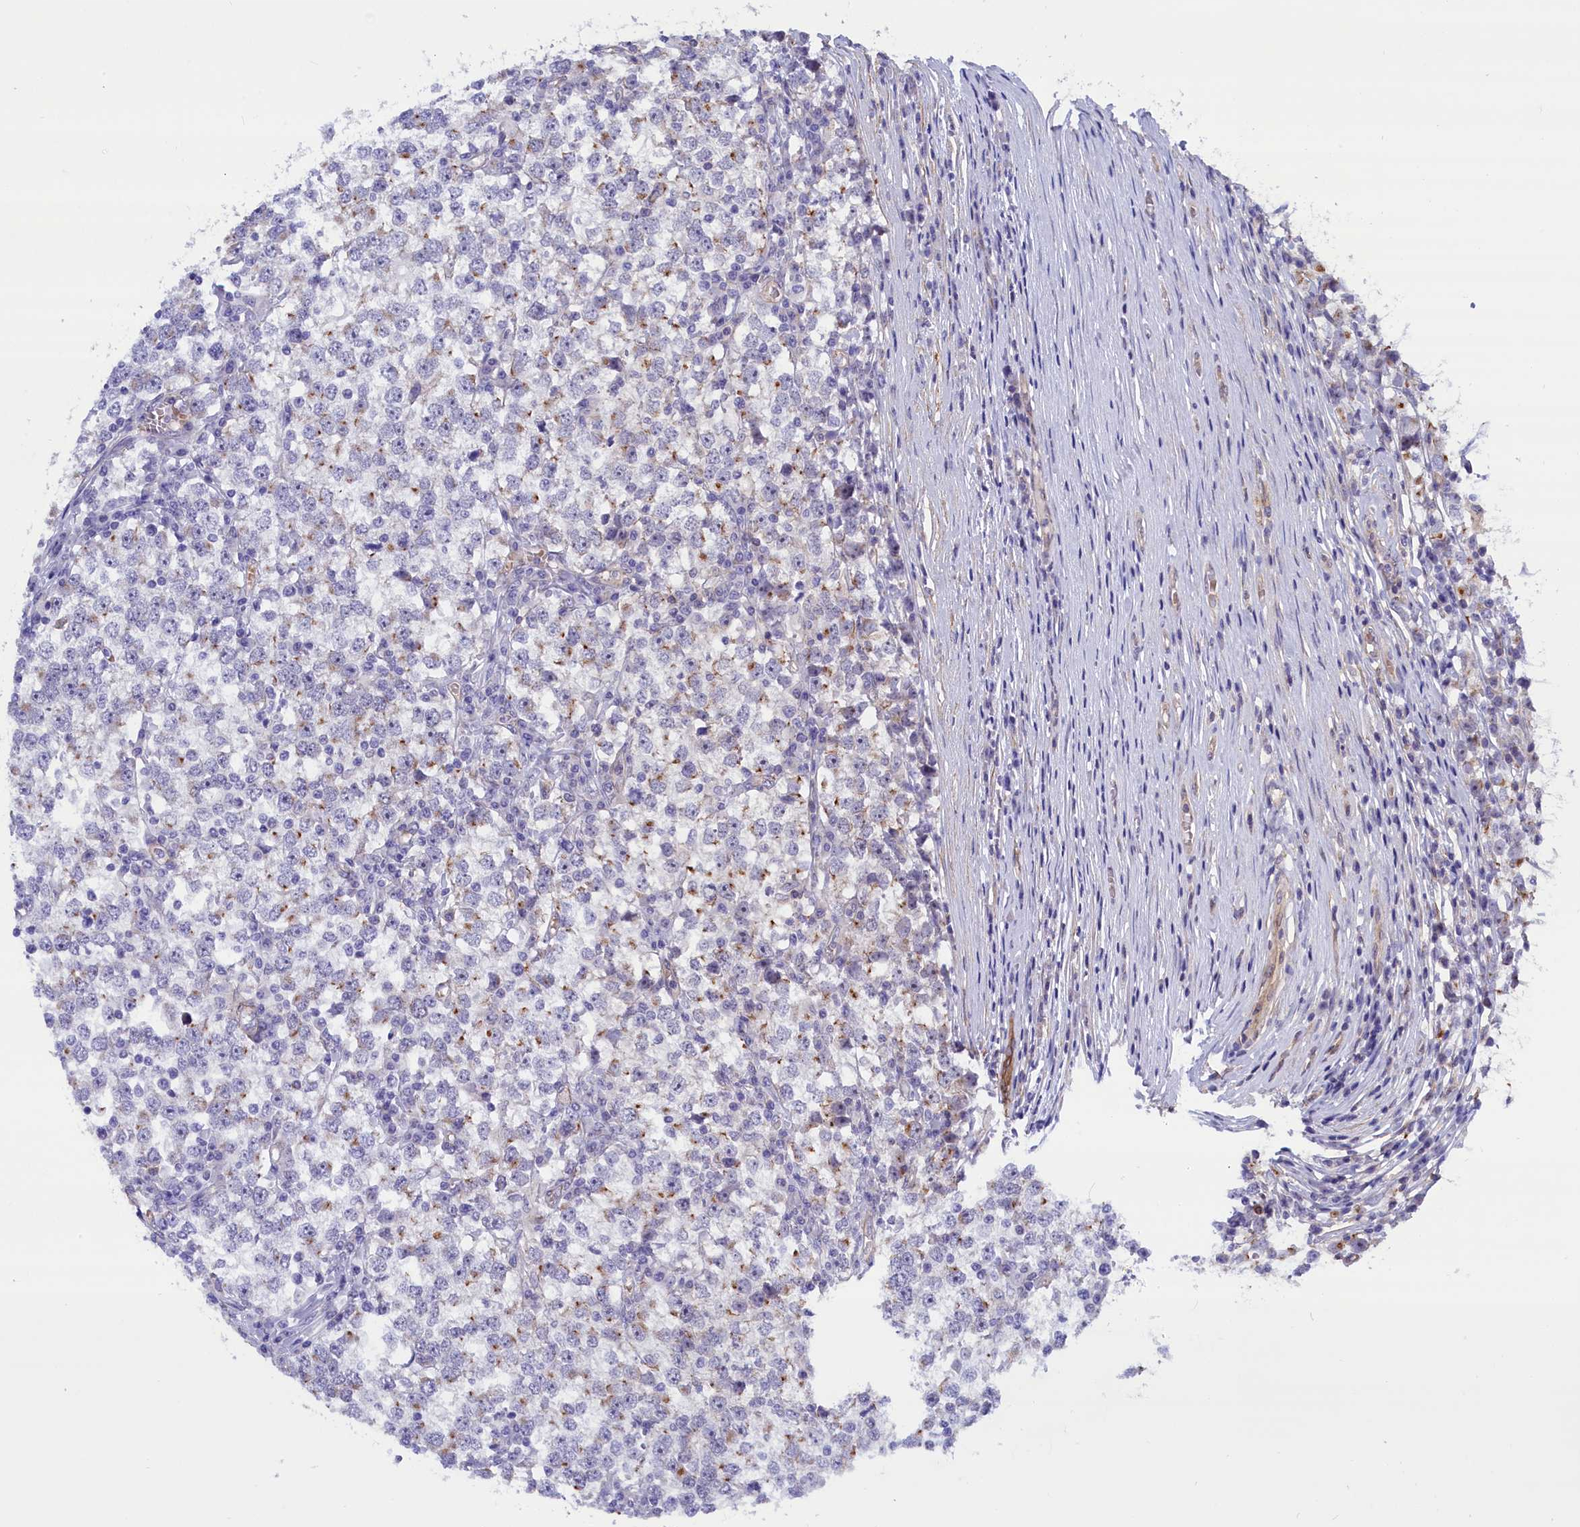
{"staining": {"intensity": "negative", "quantity": "none", "location": "none"}, "tissue": "testis cancer", "cell_type": "Tumor cells", "image_type": "cancer", "snomed": [{"axis": "morphology", "description": "Seminoma, NOS"}, {"axis": "topography", "description": "Testis"}], "caption": "Micrograph shows no protein staining in tumor cells of testis cancer tissue.", "gene": "ABCC12", "patient": {"sex": "male", "age": 65}}